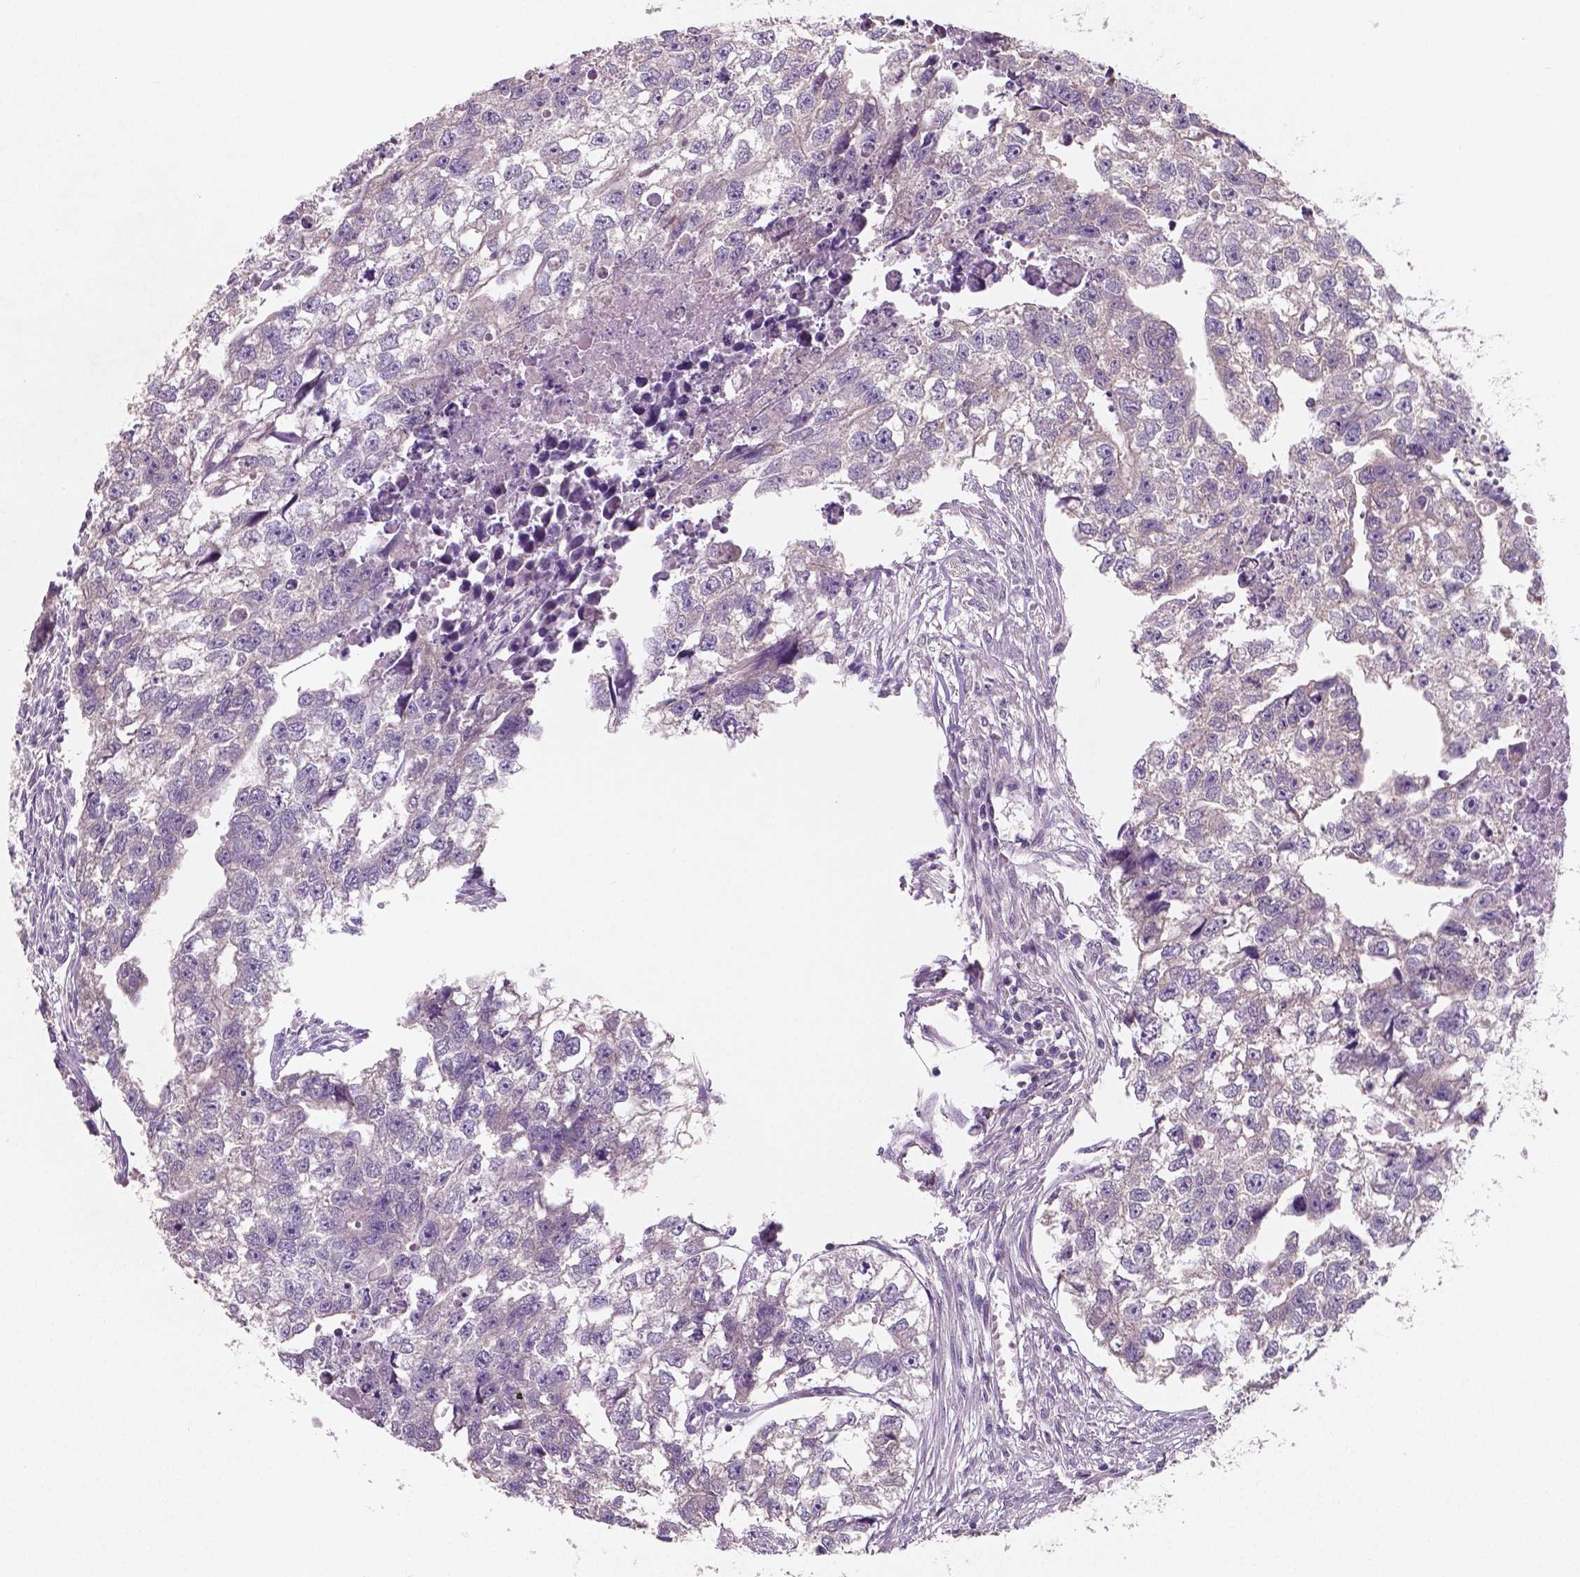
{"staining": {"intensity": "negative", "quantity": "none", "location": "none"}, "tissue": "testis cancer", "cell_type": "Tumor cells", "image_type": "cancer", "snomed": [{"axis": "morphology", "description": "Carcinoma, Embryonal, NOS"}, {"axis": "morphology", "description": "Teratoma, malignant, NOS"}, {"axis": "topography", "description": "Testis"}], "caption": "Testis cancer was stained to show a protein in brown. There is no significant staining in tumor cells. (Stains: DAB (3,3'-diaminobenzidine) immunohistochemistry (IHC) with hematoxylin counter stain, Microscopy: brightfield microscopy at high magnification).", "gene": "LSM14B", "patient": {"sex": "male", "age": 44}}